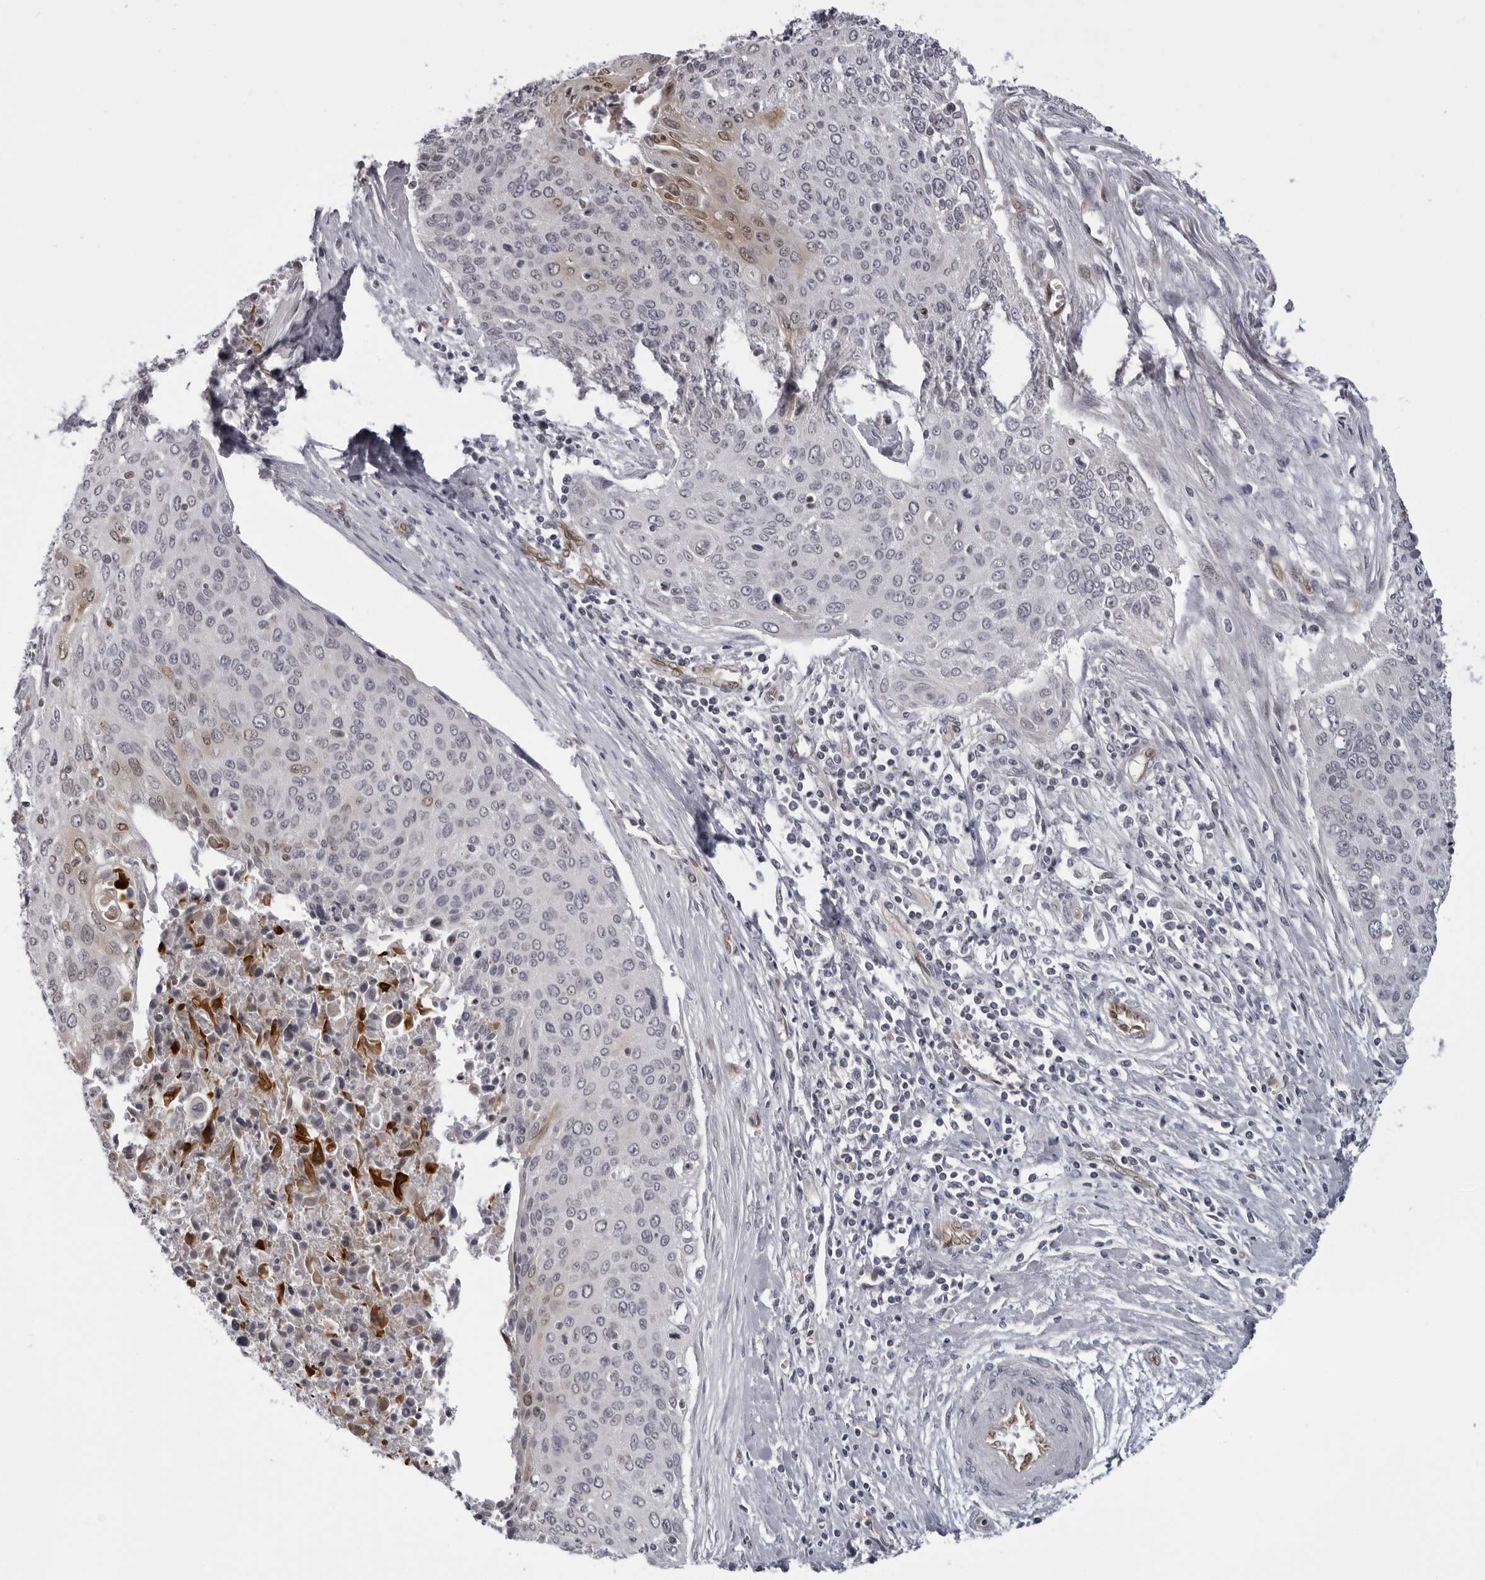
{"staining": {"intensity": "moderate", "quantity": "<25%", "location": "nuclear"}, "tissue": "cervical cancer", "cell_type": "Tumor cells", "image_type": "cancer", "snomed": [{"axis": "morphology", "description": "Squamous cell carcinoma, NOS"}, {"axis": "topography", "description": "Cervix"}], "caption": "This histopathology image reveals immunohistochemistry staining of human cervical squamous cell carcinoma, with low moderate nuclear staining in approximately <25% of tumor cells.", "gene": "MAPK12", "patient": {"sex": "female", "age": 55}}